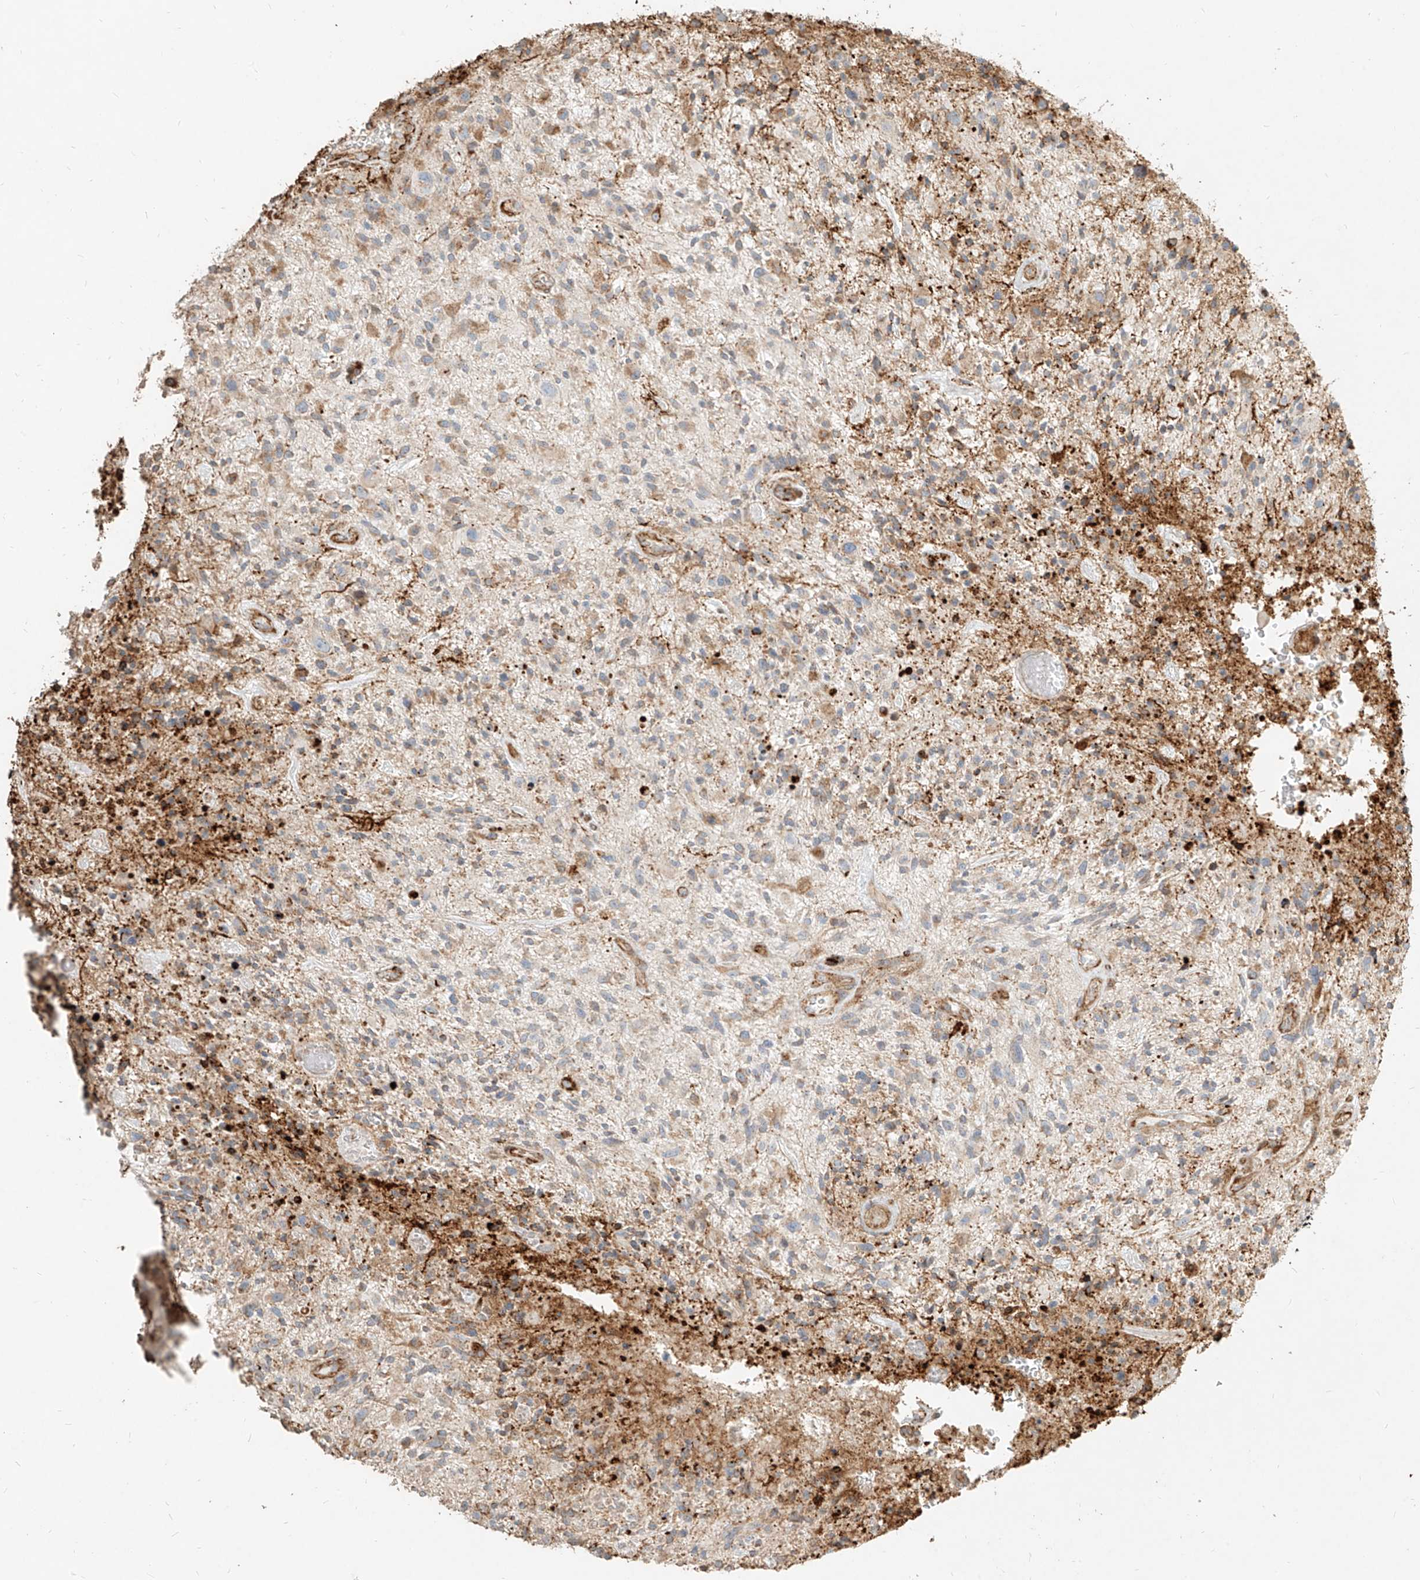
{"staining": {"intensity": "weak", "quantity": "25%-75%", "location": "cytoplasmic/membranous"}, "tissue": "glioma", "cell_type": "Tumor cells", "image_type": "cancer", "snomed": [{"axis": "morphology", "description": "Glioma, malignant, High grade"}, {"axis": "topography", "description": "Brain"}], "caption": "Protein expression analysis of human glioma reveals weak cytoplasmic/membranous expression in approximately 25%-75% of tumor cells. (DAB (3,3'-diaminobenzidine) IHC with brightfield microscopy, high magnification).", "gene": "MTX2", "patient": {"sex": "male", "age": 47}}